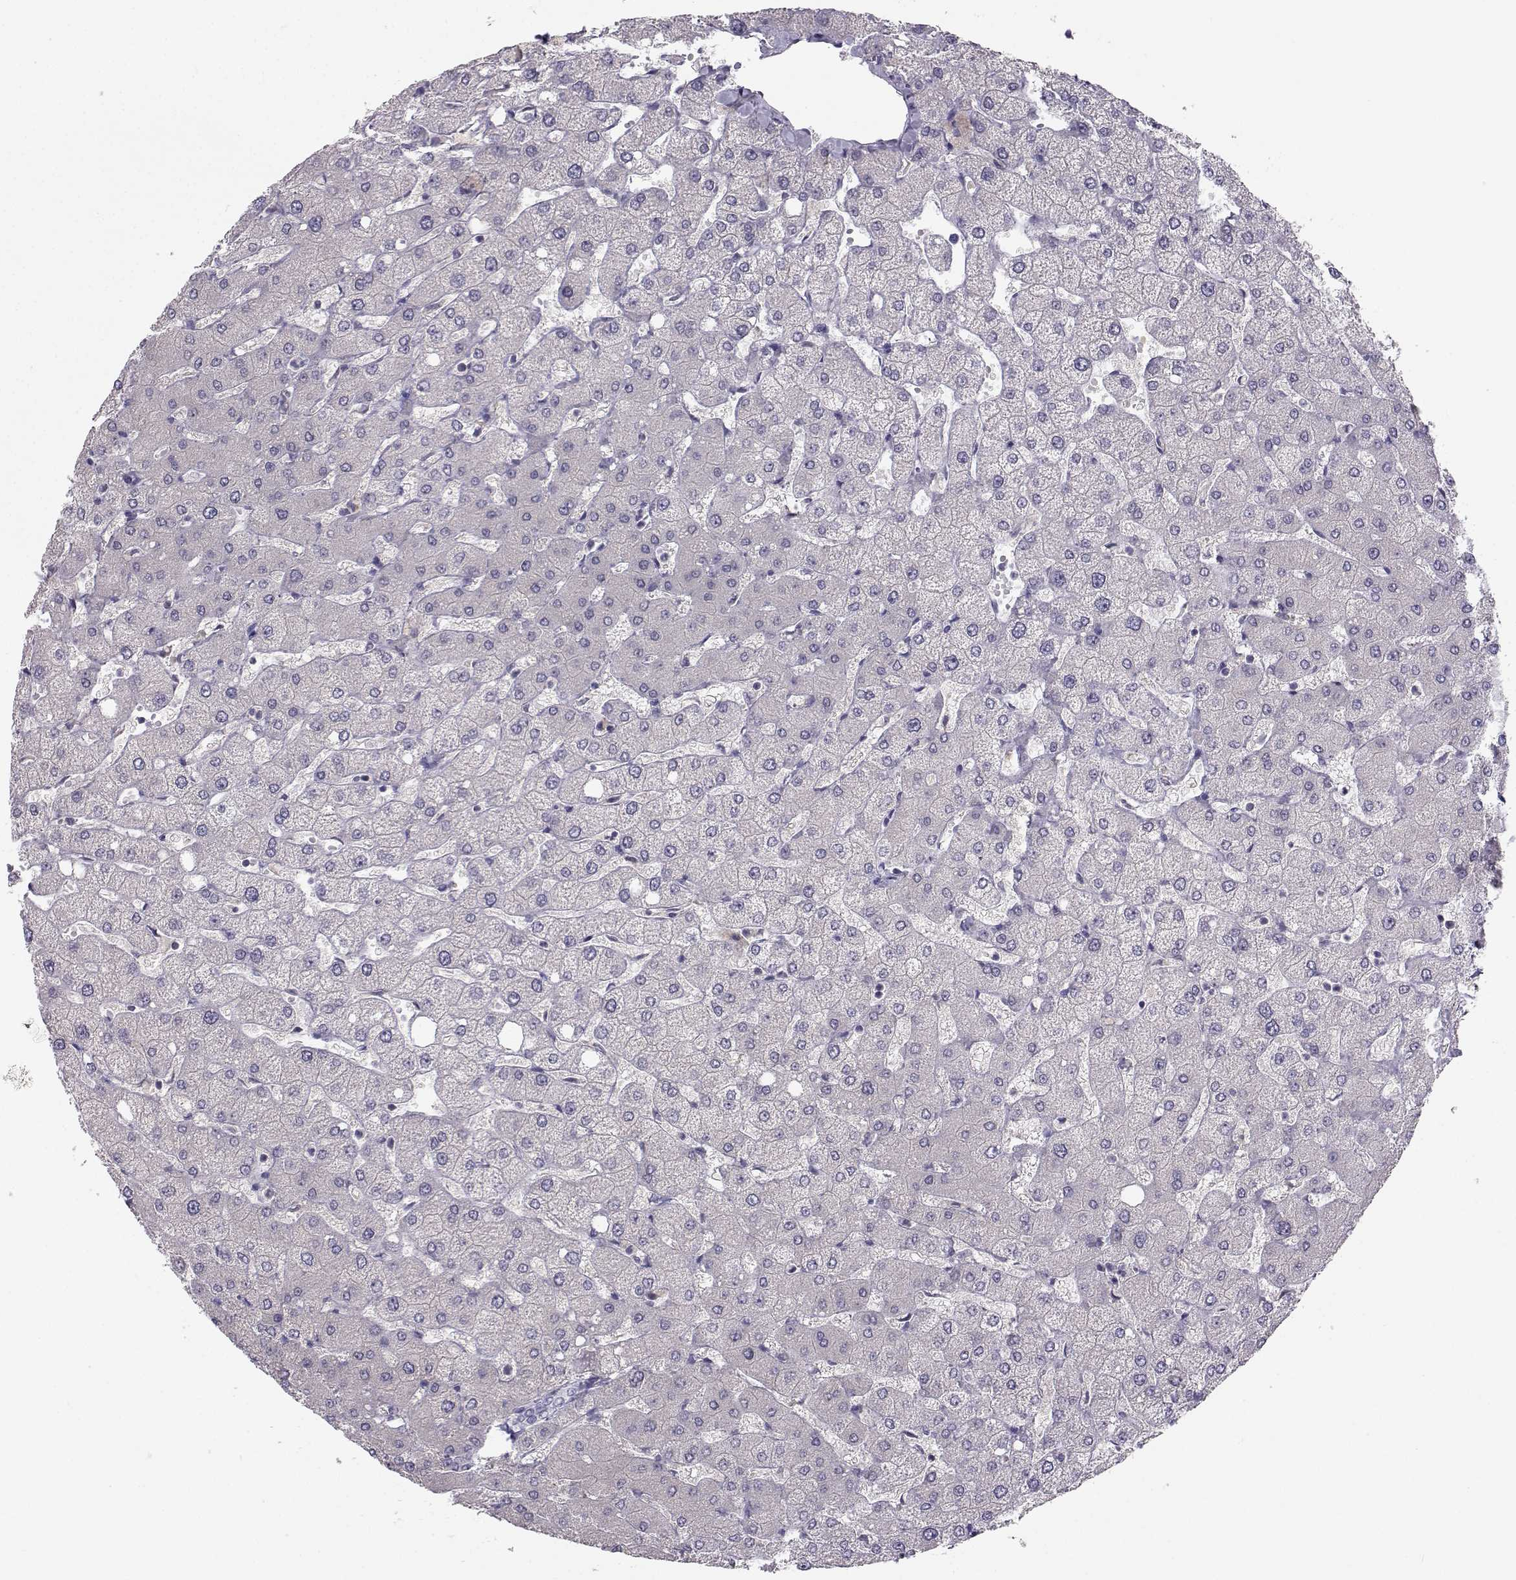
{"staining": {"intensity": "negative", "quantity": "none", "location": "none"}, "tissue": "liver", "cell_type": "Cholangiocytes", "image_type": "normal", "snomed": [{"axis": "morphology", "description": "Normal tissue, NOS"}, {"axis": "topography", "description": "Liver"}], "caption": "Immunohistochemistry of benign liver reveals no staining in cholangiocytes.", "gene": "MROH7", "patient": {"sex": "female", "age": 54}}